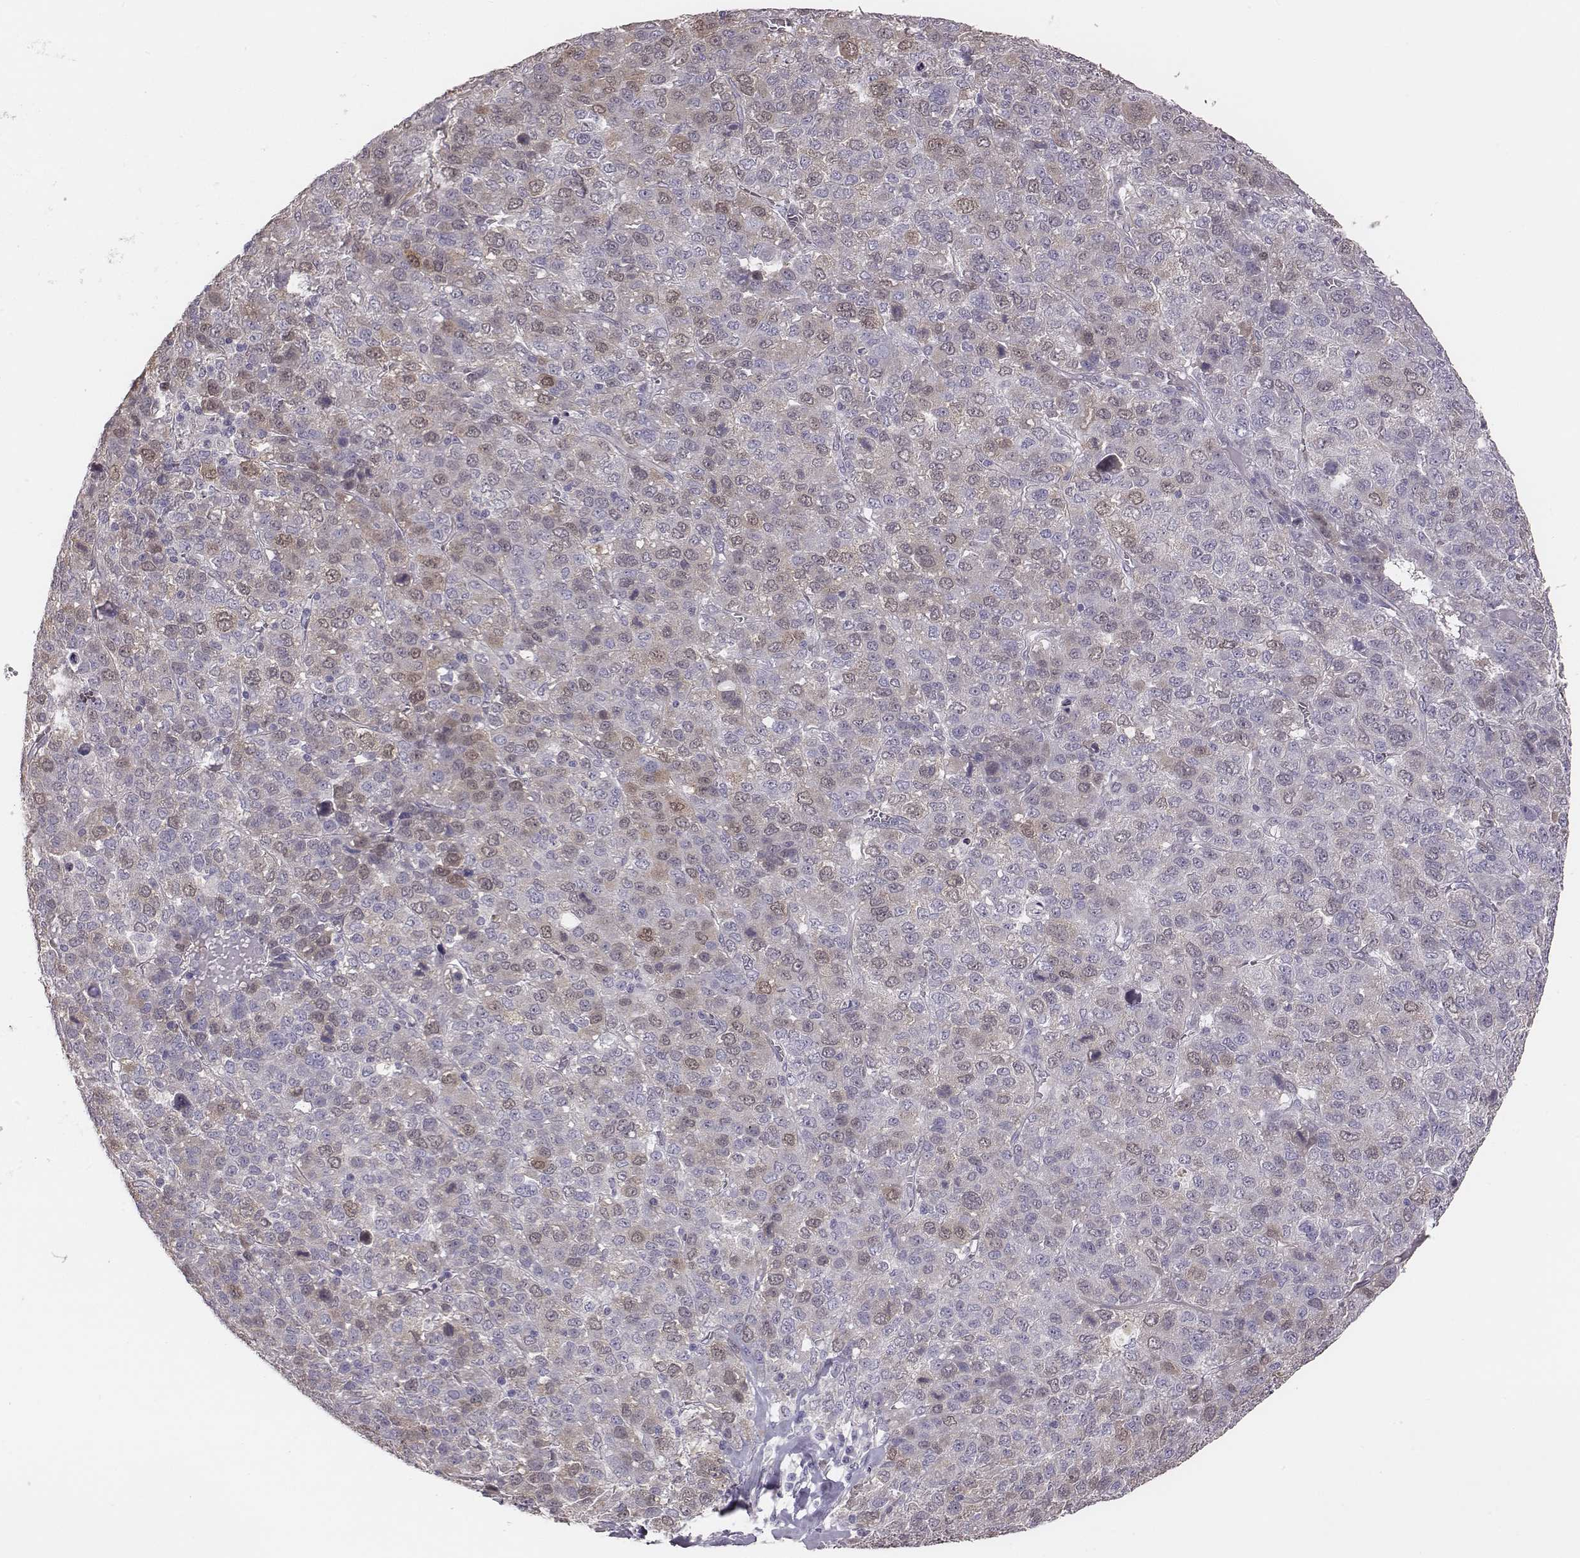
{"staining": {"intensity": "weak", "quantity": "<25%", "location": "nuclear"}, "tissue": "liver cancer", "cell_type": "Tumor cells", "image_type": "cancer", "snomed": [{"axis": "morphology", "description": "Carcinoma, Hepatocellular, NOS"}, {"axis": "topography", "description": "Liver"}], "caption": "High power microscopy image of an immunohistochemistry (IHC) image of liver cancer (hepatocellular carcinoma), revealing no significant positivity in tumor cells.", "gene": "PBK", "patient": {"sex": "male", "age": 69}}